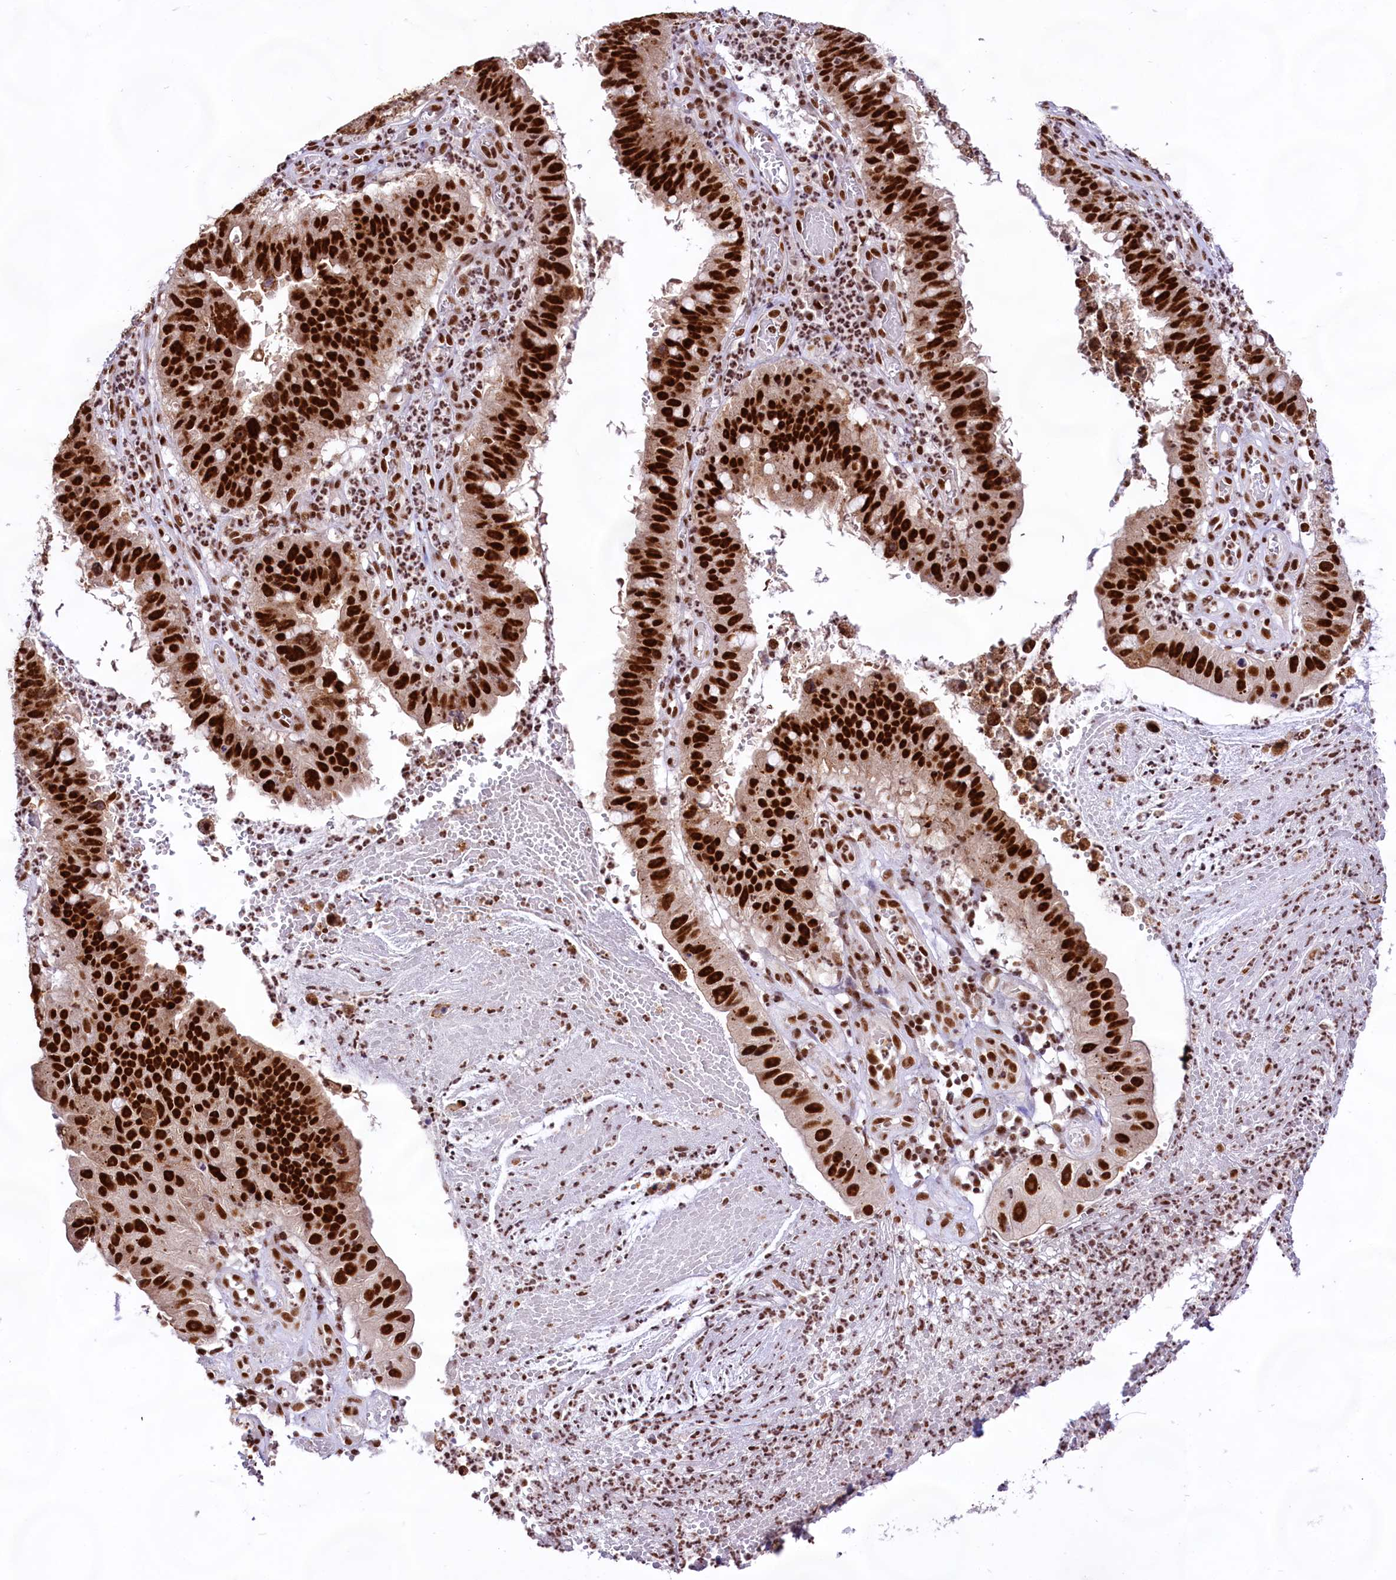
{"staining": {"intensity": "strong", "quantity": ">75%", "location": "nuclear"}, "tissue": "stomach cancer", "cell_type": "Tumor cells", "image_type": "cancer", "snomed": [{"axis": "morphology", "description": "Adenocarcinoma, NOS"}, {"axis": "topography", "description": "Stomach"}], "caption": "Immunohistochemistry (IHC) histopathology image of neoplastic tissue: stomach cancer stained using immunohistochemistry (IHC) demonstrates high levels of strong protein expression localized specifically in the nuclear of tumor cells, appearing as a nuclear brown color.", "gene": "HIRA", "patient": {"sex": "male", "age": 59}}